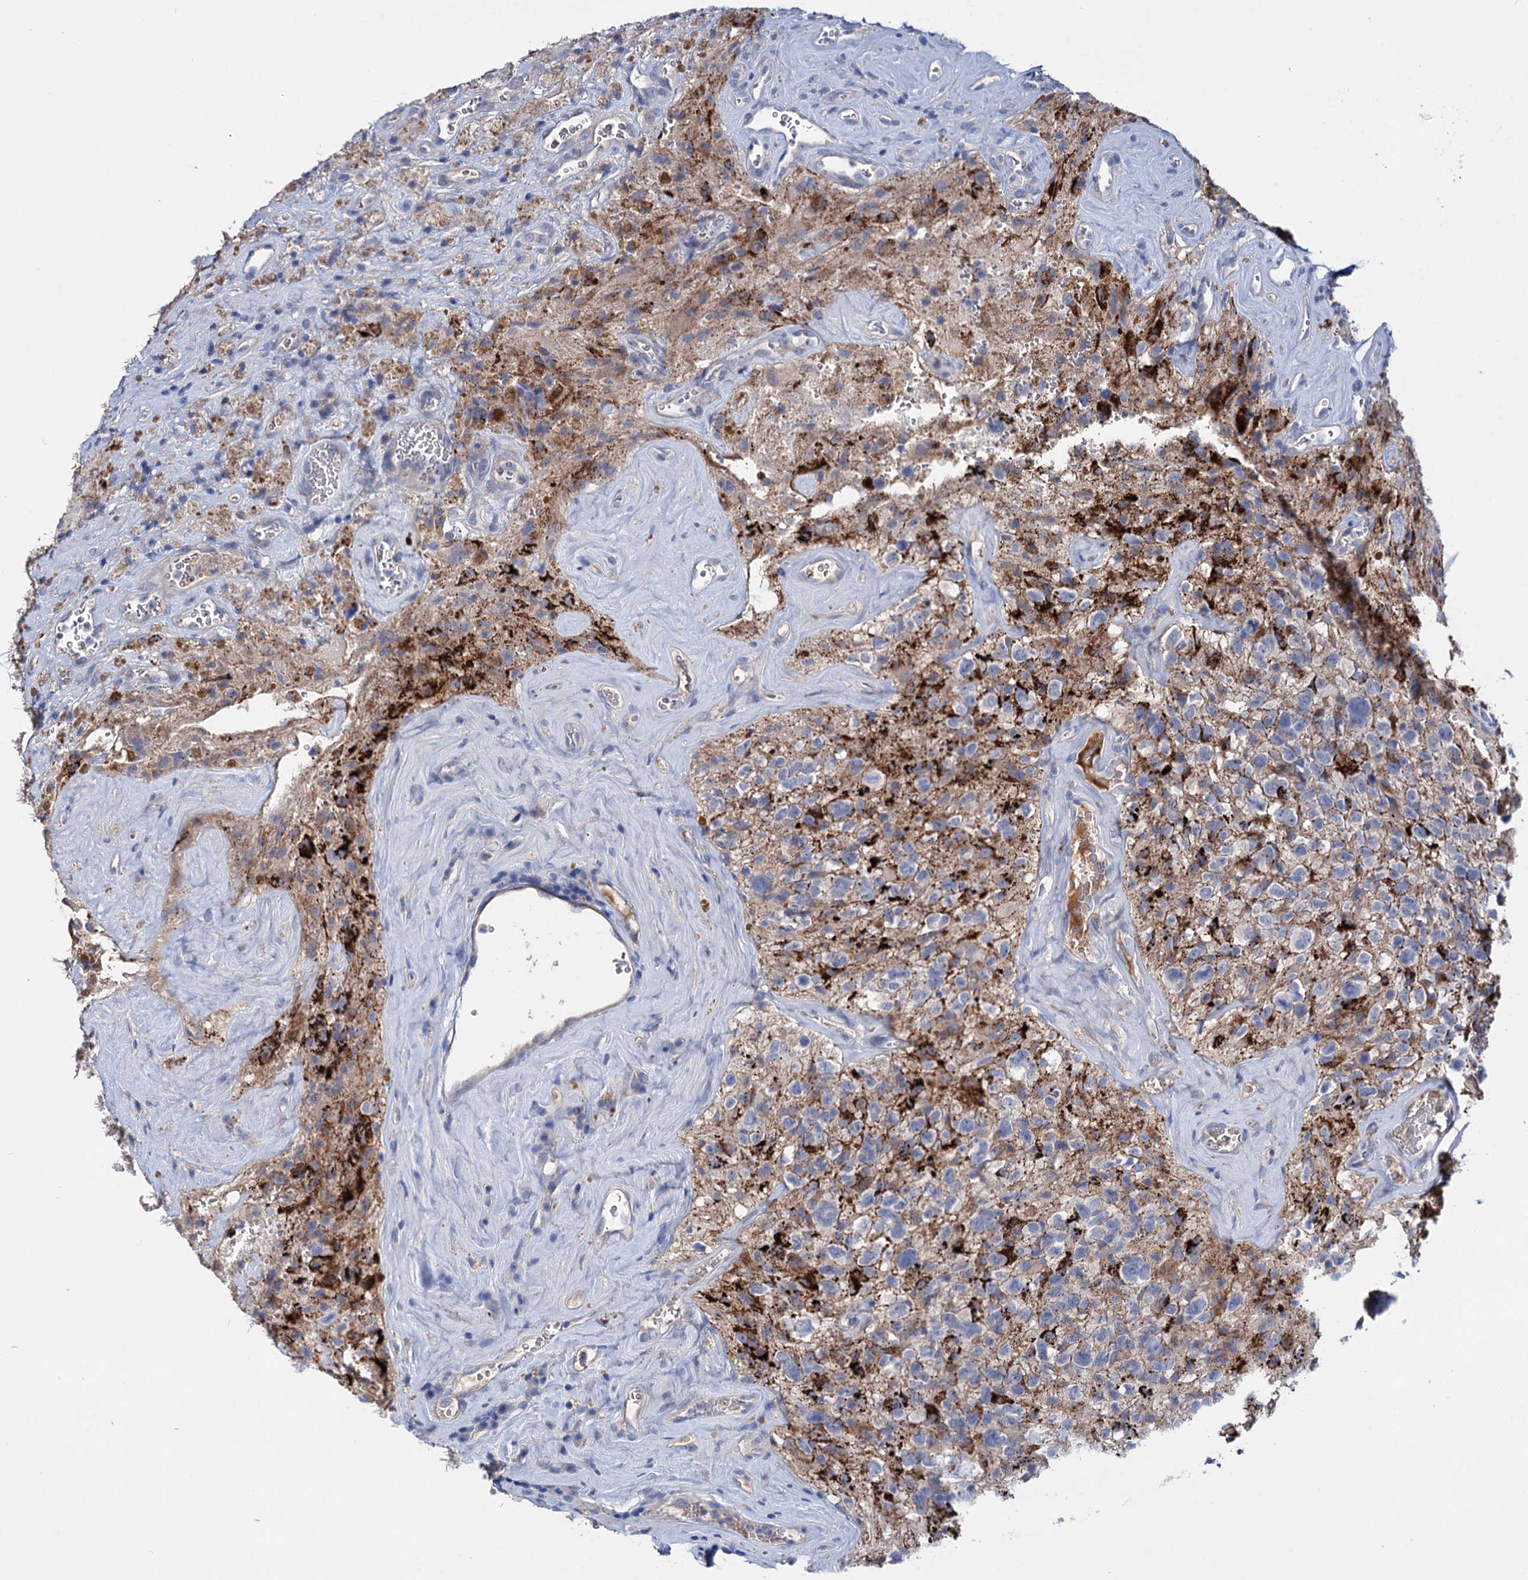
{"staining": {"intensity": "negative", "quantity": "none", "location": "none"}, "tissue": "glioma", "cell_type": "Tumor cells", "image_type": "cancer", "snomed": [{"axis": "morphology", "description": "Glioma, malignant, High grade"}, {"axis": "topography", "description": "Brain"}], "caption": "An immunohistochemistry (IHC) micrograph of malignant glioma (high-grade) is shown. There is no staining in tumor cells of malignant glioma (high-grade).", "gene": "PPP1R32", "patient": {"sex": "male", "age": 69}}